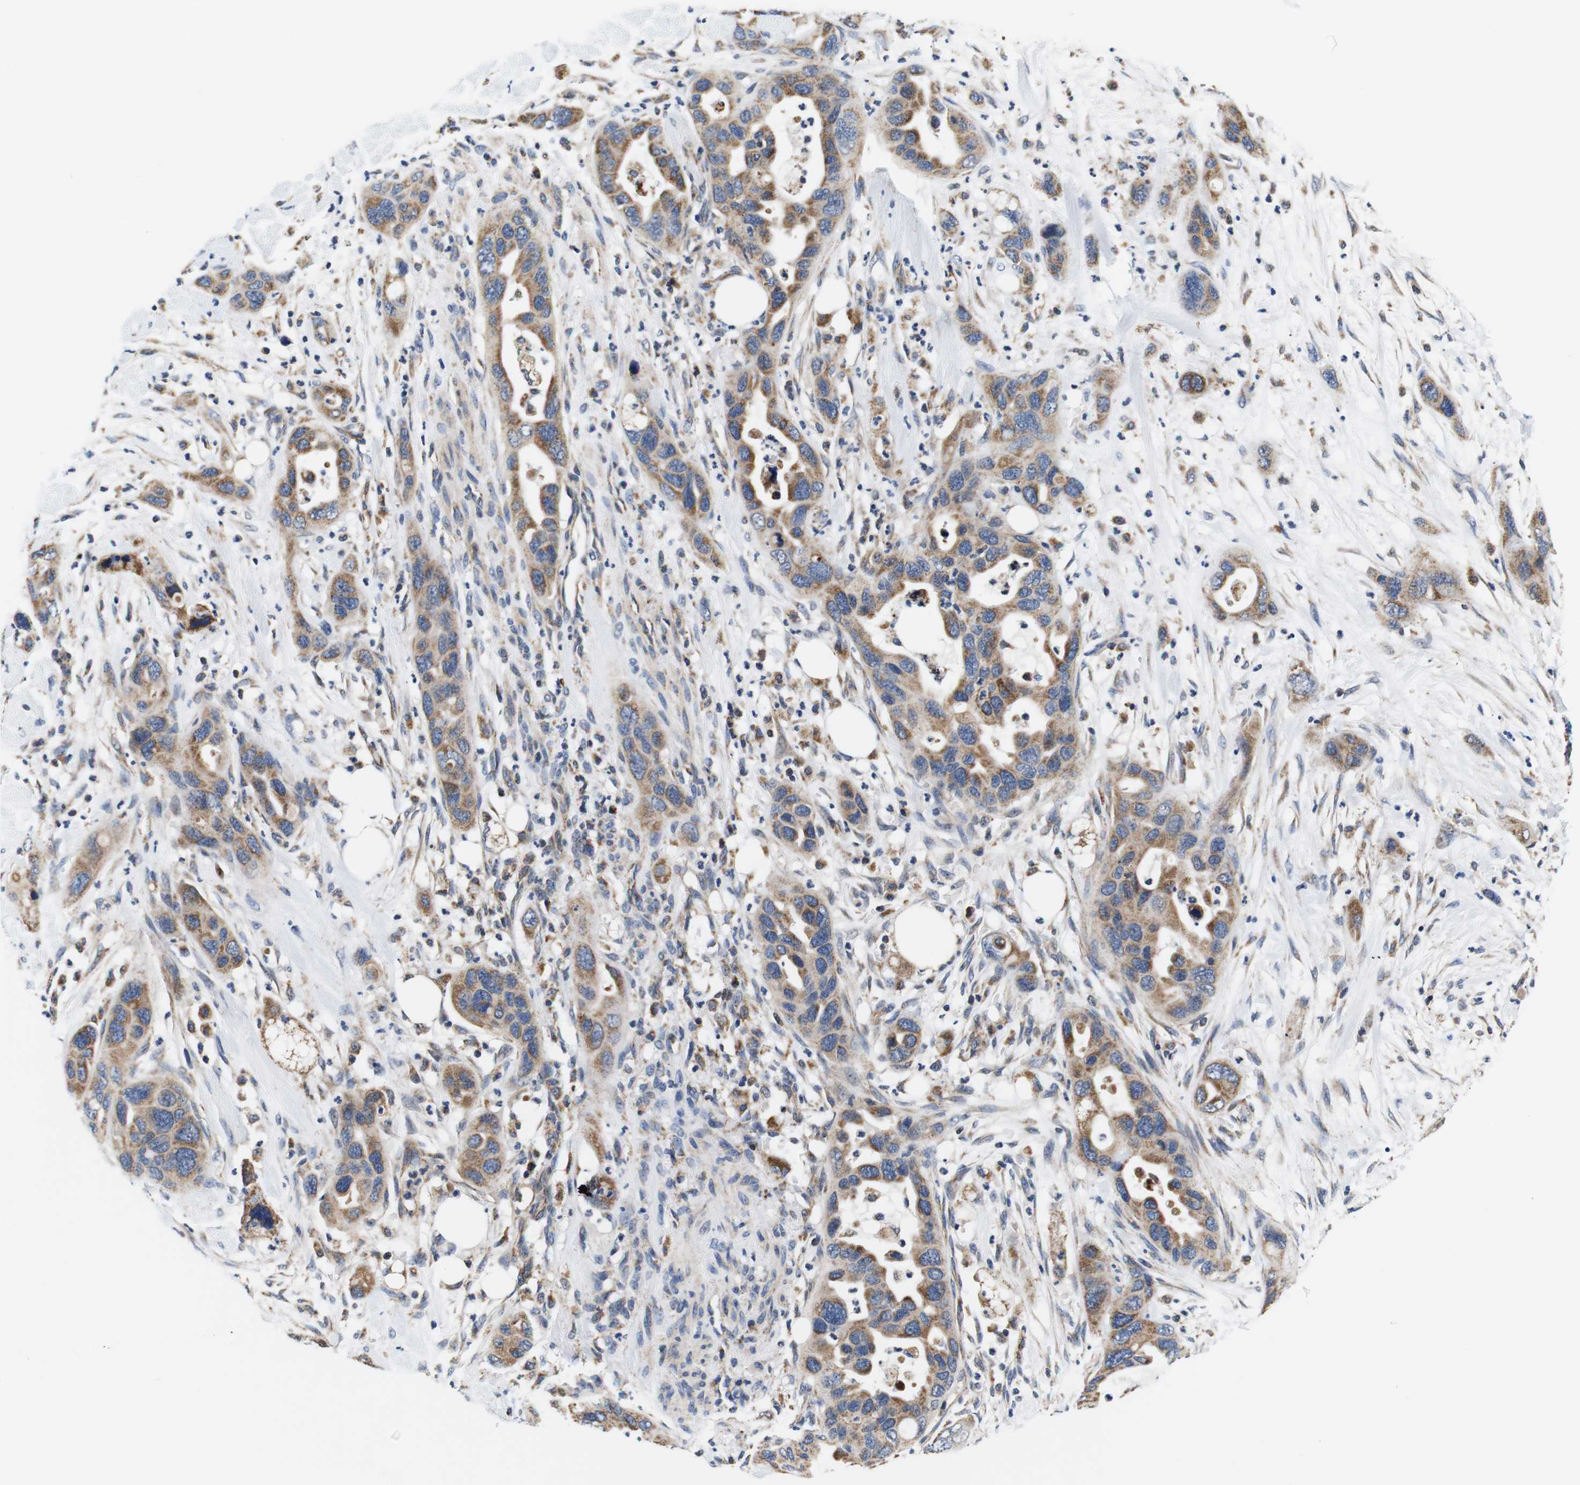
{"staining": {"intensity": "moderate", "quantity": ">75%", "location": "cytoplasmic/membranous"}, "tissue": "pancreatic cancer", "cell_type": "Tumor cells", "image_type": "cancer", "snomed": [{"axis": "morphology", "description": "Adenocarcinoma, NOS"}, {"axis": "topography", "description": "Pancreas"}], "caption": "Protein staining by IHC exhibits moderate cytoplasmic/membranous positivity in approximately >75% of tumor cells in pancreatic cancer.", "gene": "LRP4", "patient": {"sex": "female", "age": 71}}